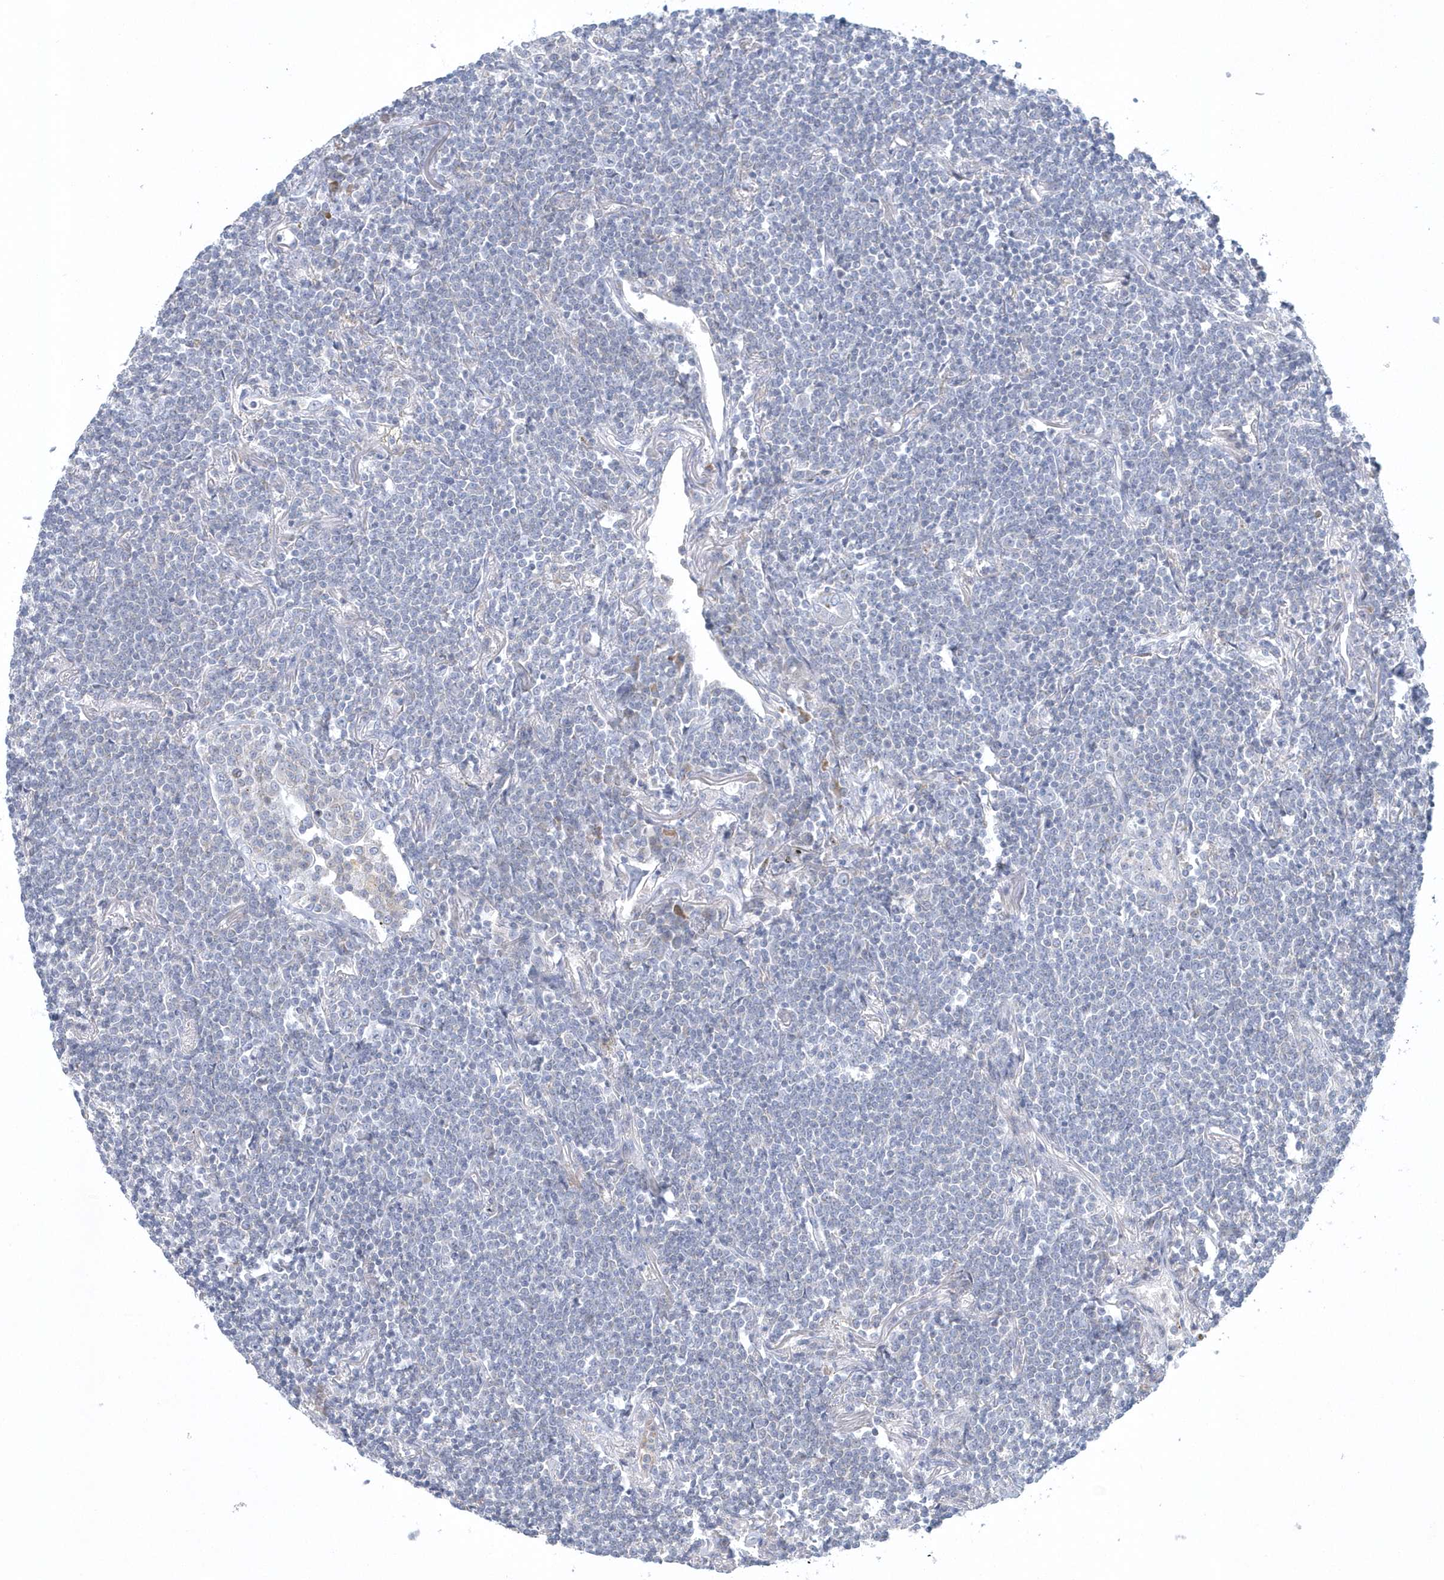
{"staining": {"intensity": "negative", "quantity": "none", "location": "none"}, "tissue": "lymphoma", "cell_type": "Tumor cells", "image_type": "cancer", "snomed": [{"axis": "morphology", "description": "Malignant lymphoma, non-Hodgkin's type, Low grade"}, {"axis": "topography", "description": "Lung"}], "caption": "This is an IHC photomicrograph of human lymphoma. There is no expression in tumor cells.", "gene": "NIPAL1", "patient": {"sex": "female", "age": 71}}